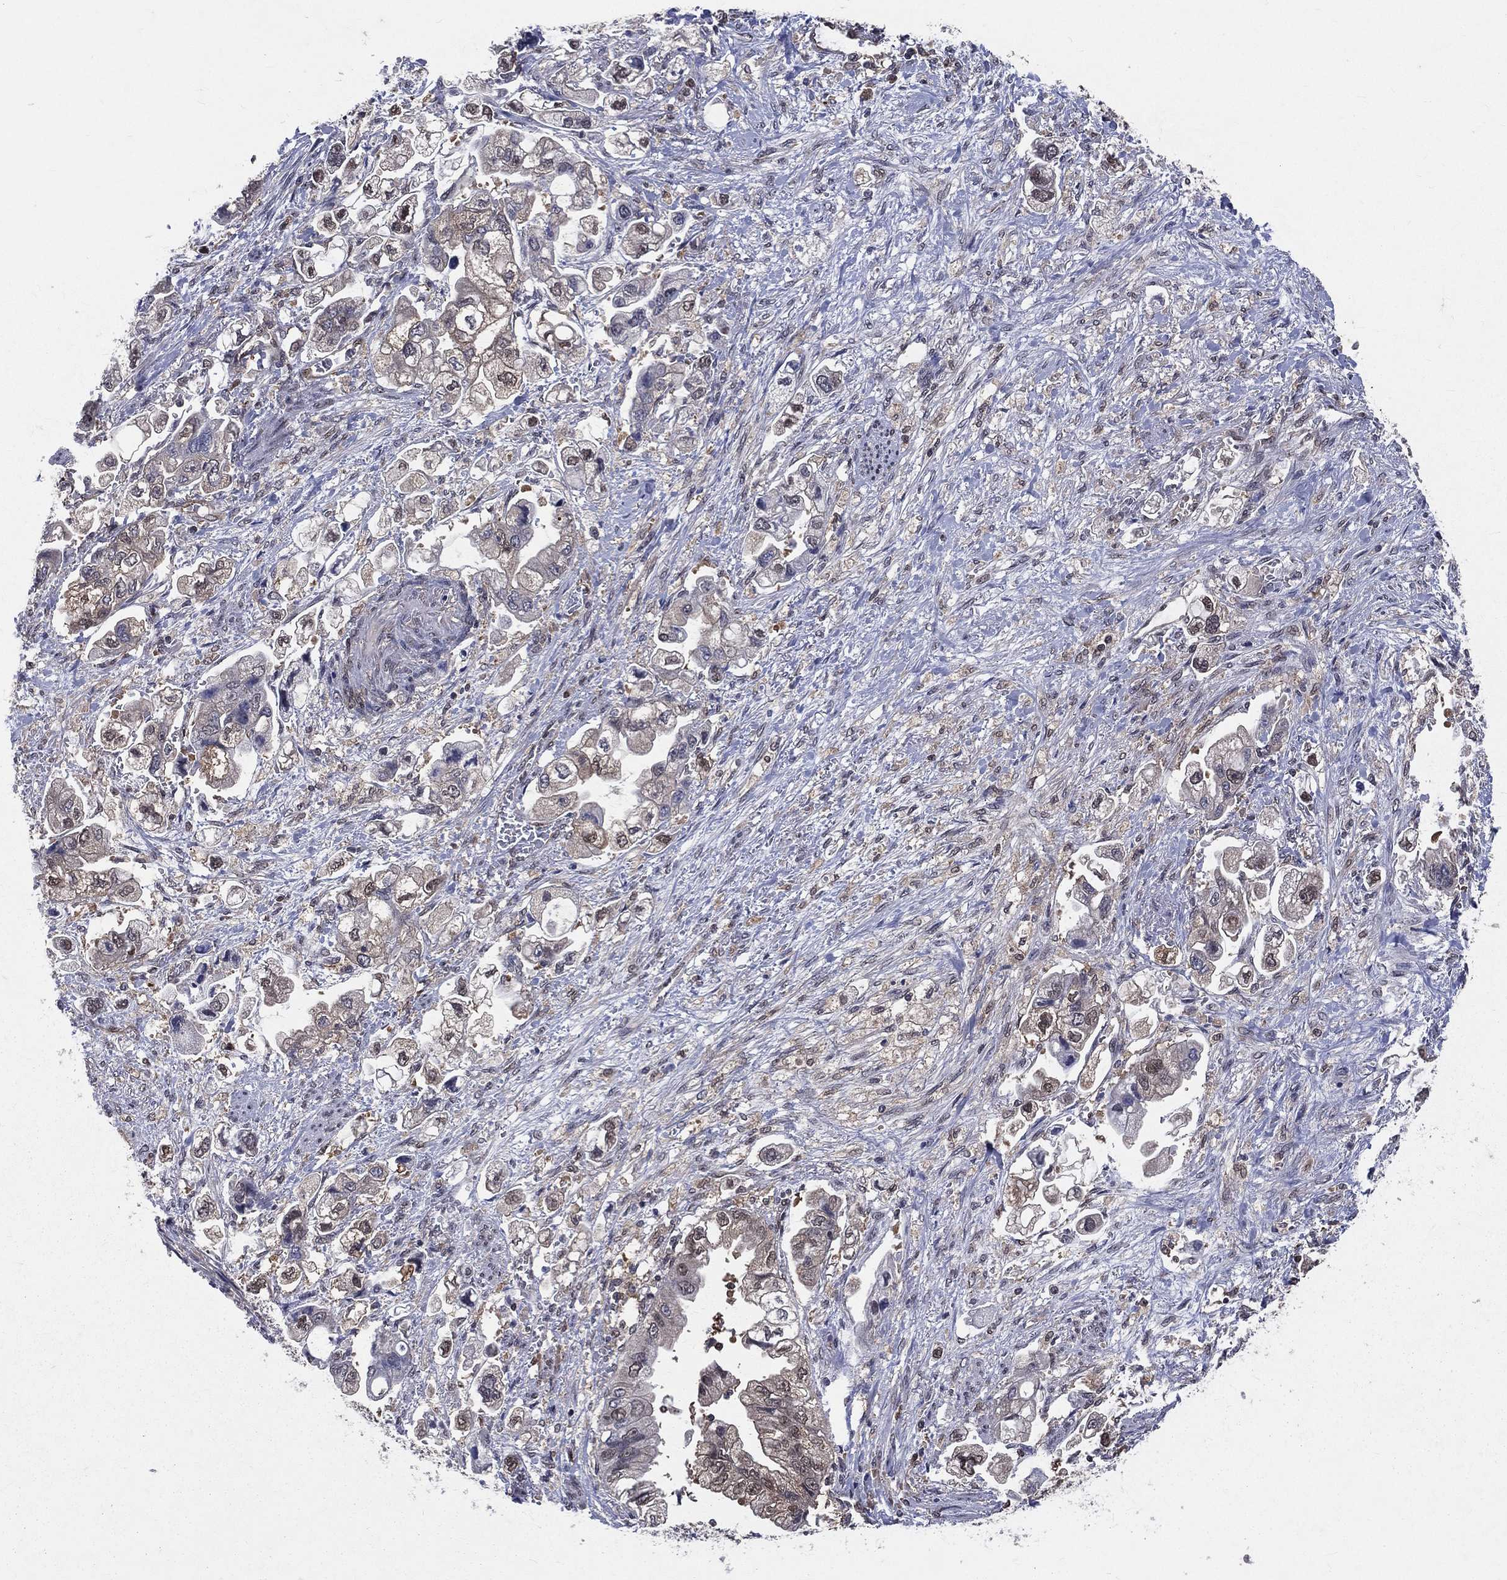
{"staining": {"intensity": "negative", "quantity": "none", "location": "none"}, "tissue": "stomach cancer", "cell_type": "Tumor cells", "image_type": "cancer", "snomed": [{"axis": "morphology", "description": "Normal tissue, NOS"}, {"axis": "morphology", "description": "Adenocarcinoma, NOS"}, {"axis": "topography", "description": "Stomach"}], "caption": "This is an immunohistochemistry (IHC) histopathology image of human stomach cancer (adenocarcinoma). There is no staining in tumor cells.", "gene": "GMPR2", "patient": {"sex": "male", "age": 62}}